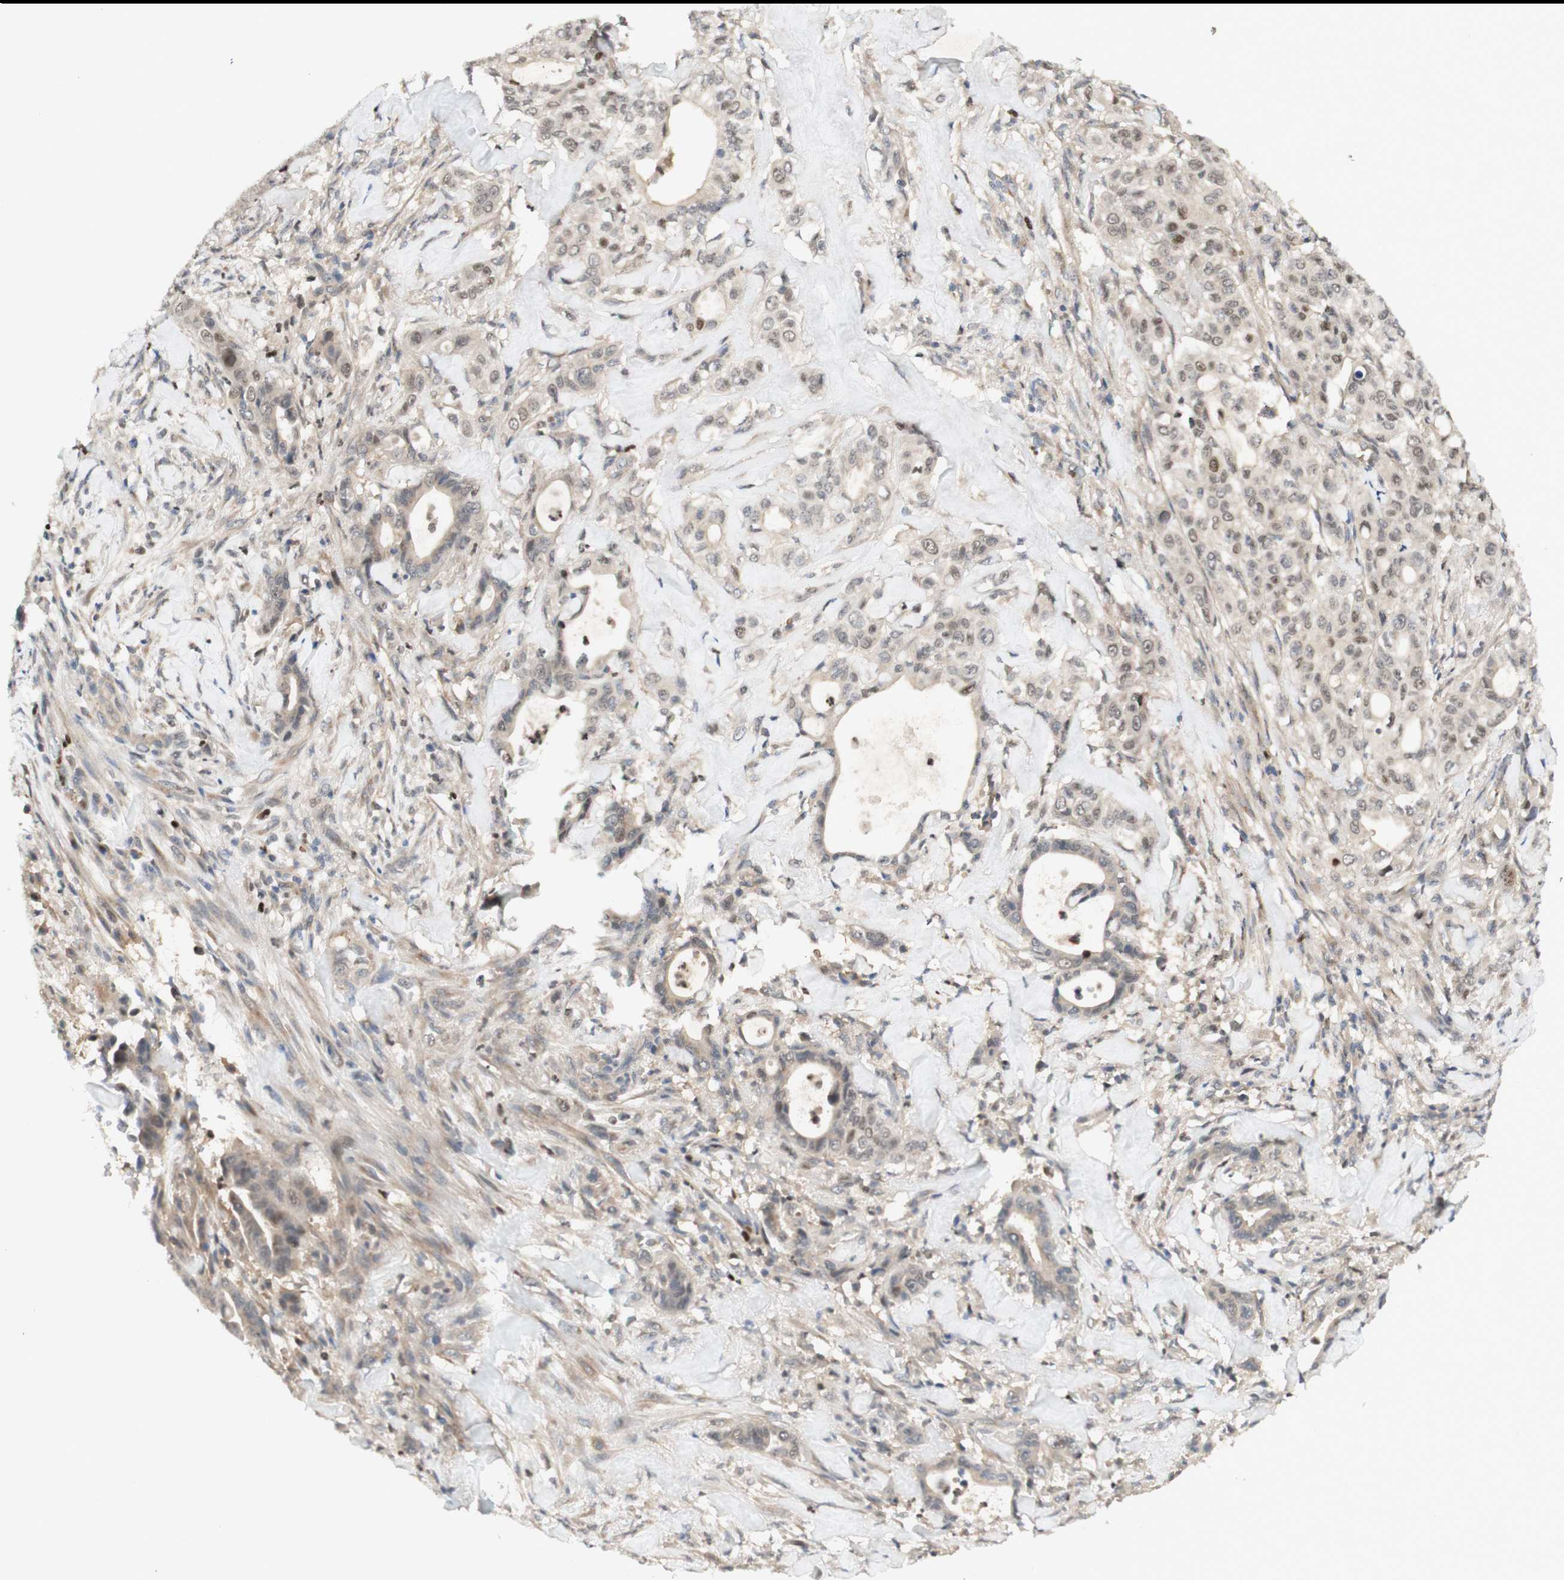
{"staining": {"intensity": "moderate", "quantity": "25%-75%", "location": "nuclear"}, "tissue": "liver cancer", "cell_type": "Tumor cells", "image_type": "cancer", "snomed": [{"axis": "morphology", "description": "Cholangiocarcinoma"}, {"axis": "topography", "description": "Liver"}], "caption": "Moderate nuclear protein positivity is seen in approximately 25%-75% of tumor cells in cholangiocarcinoma (liver).", "gene": "RFNG", "patient": {"sex": "female", "age": 67}}